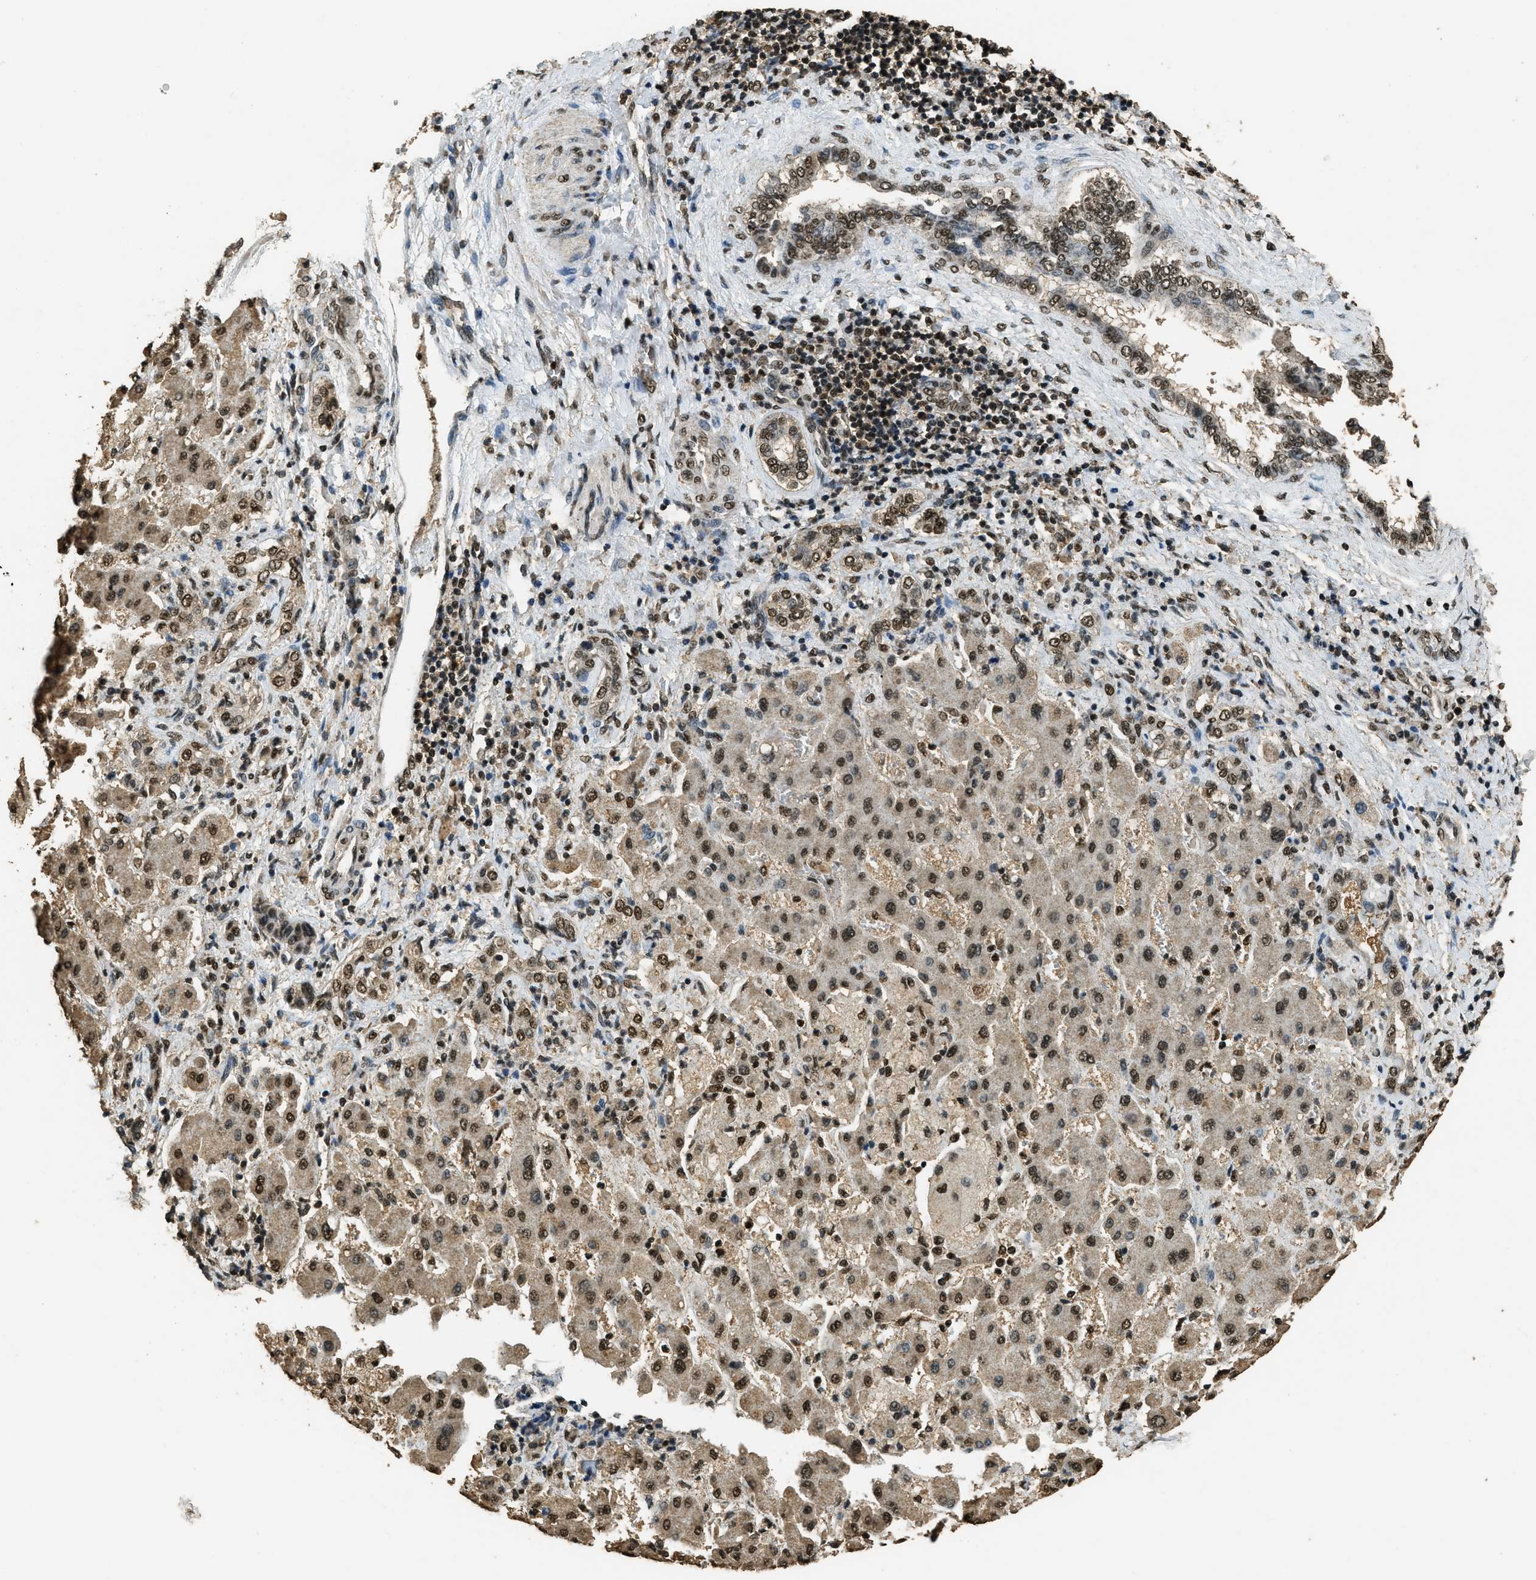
{"staining": {"intensity": "moderate", "quantity": ">75%", "location": "nuclear"}, "tissue": "liver cancer", "cell_type": "Tumor cells", "image_type": "cancer", "snomed": [{"axis": "morphology", "description": "Cholangiocarcinoma"}, {"axis": "topography", "description": "Liver"}], "caption": "High-power microscopy captured an IHC micrograph of liver cholangiocarcinoma, revealing moderate nuclear staining in about >75% of tumor cells.", "gene": "MYB", "patient": {"sex": "male", "age": 50}}